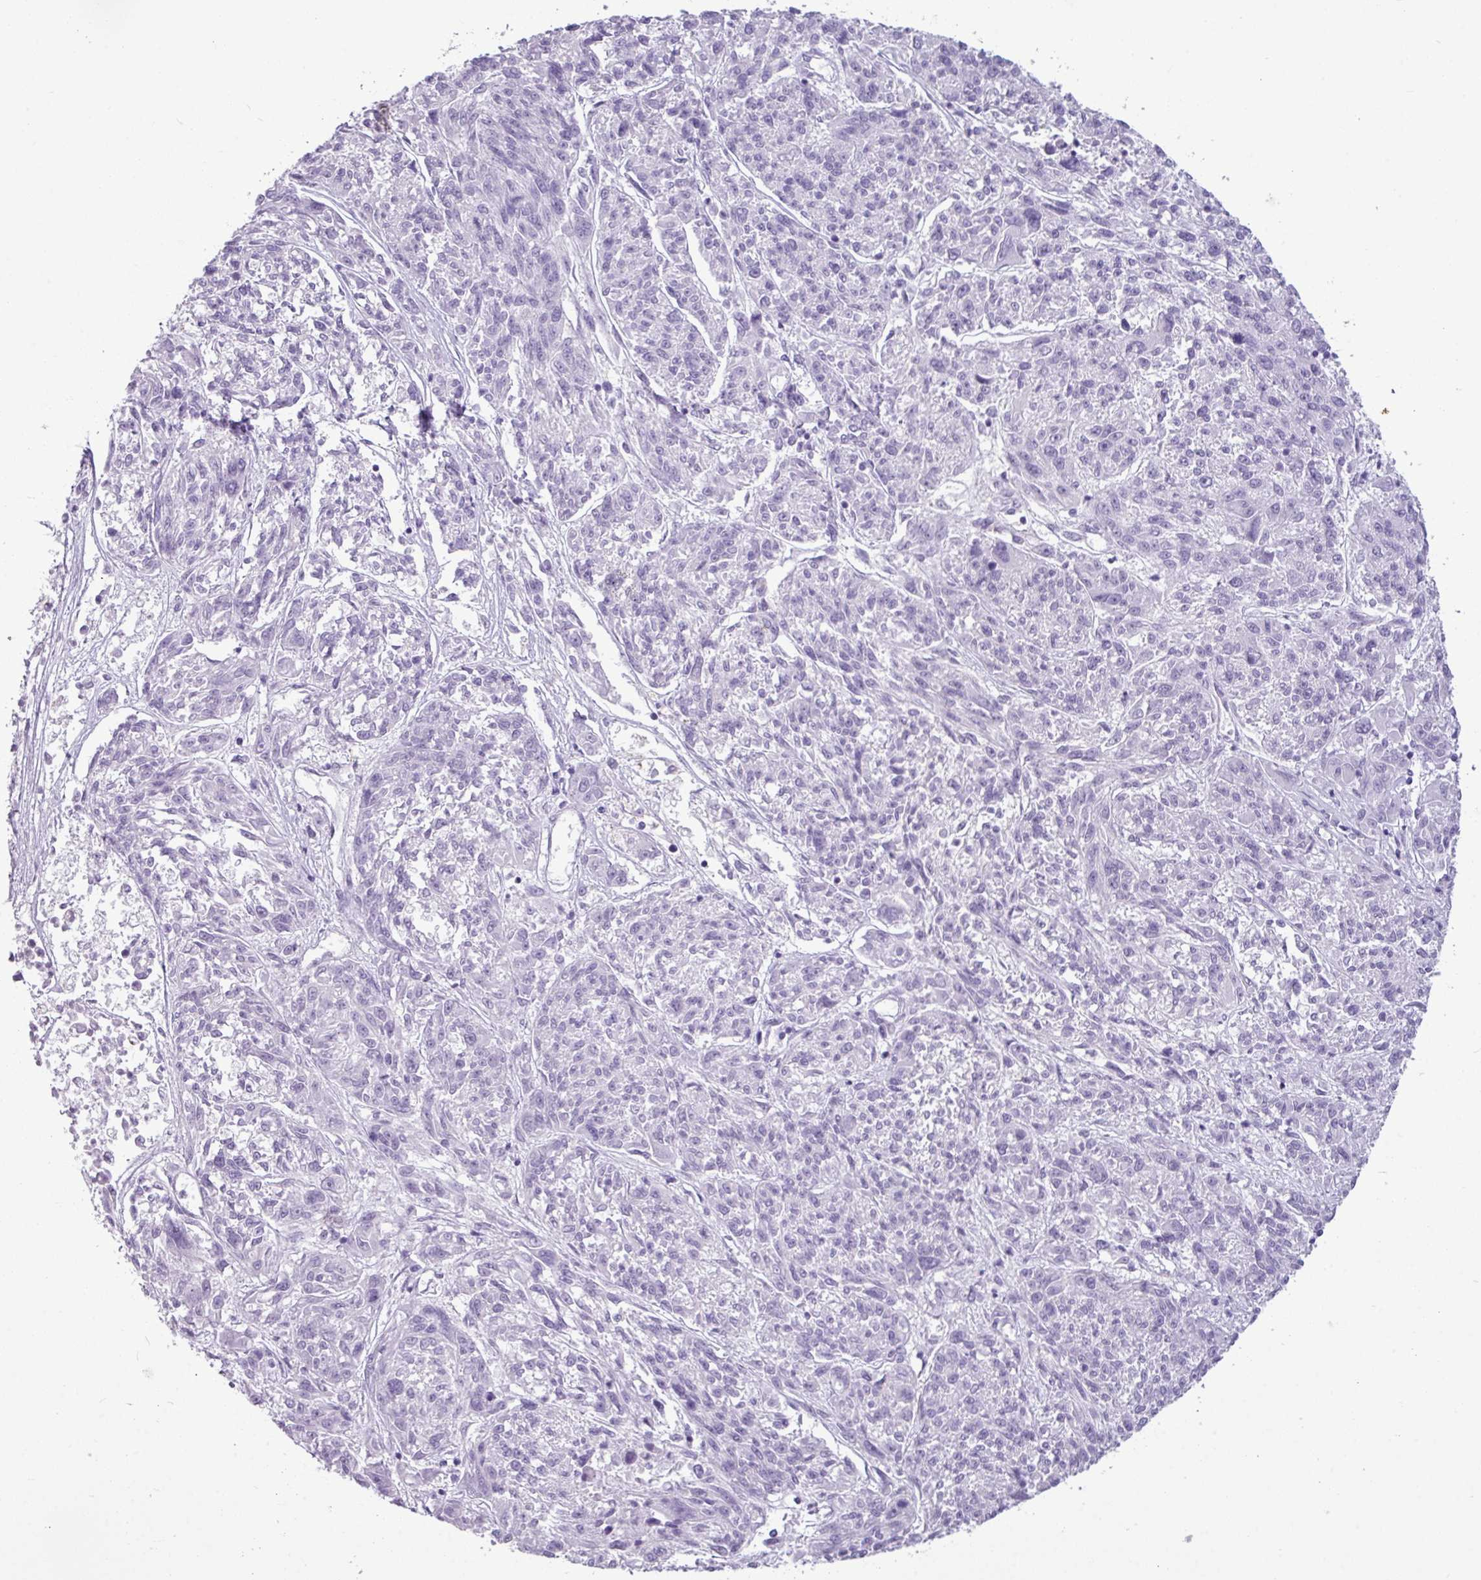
{"staining": {"intensity": "negative", "quantity": "none", "location": "none"}, "tissue": "melanoma", "cell_type": "Tumor cells", "image_type": "cancer", "snomed": [{"axis": "morphology", "description": "Malignant melanoma, NOS"}, {"axis": "topography", "description": "Skin"}], "caption": "Tumor cells are negative for protein expression in human melanoma.", "gene": "AMY2A", "patient": {"sex": "male", "age": 53}}